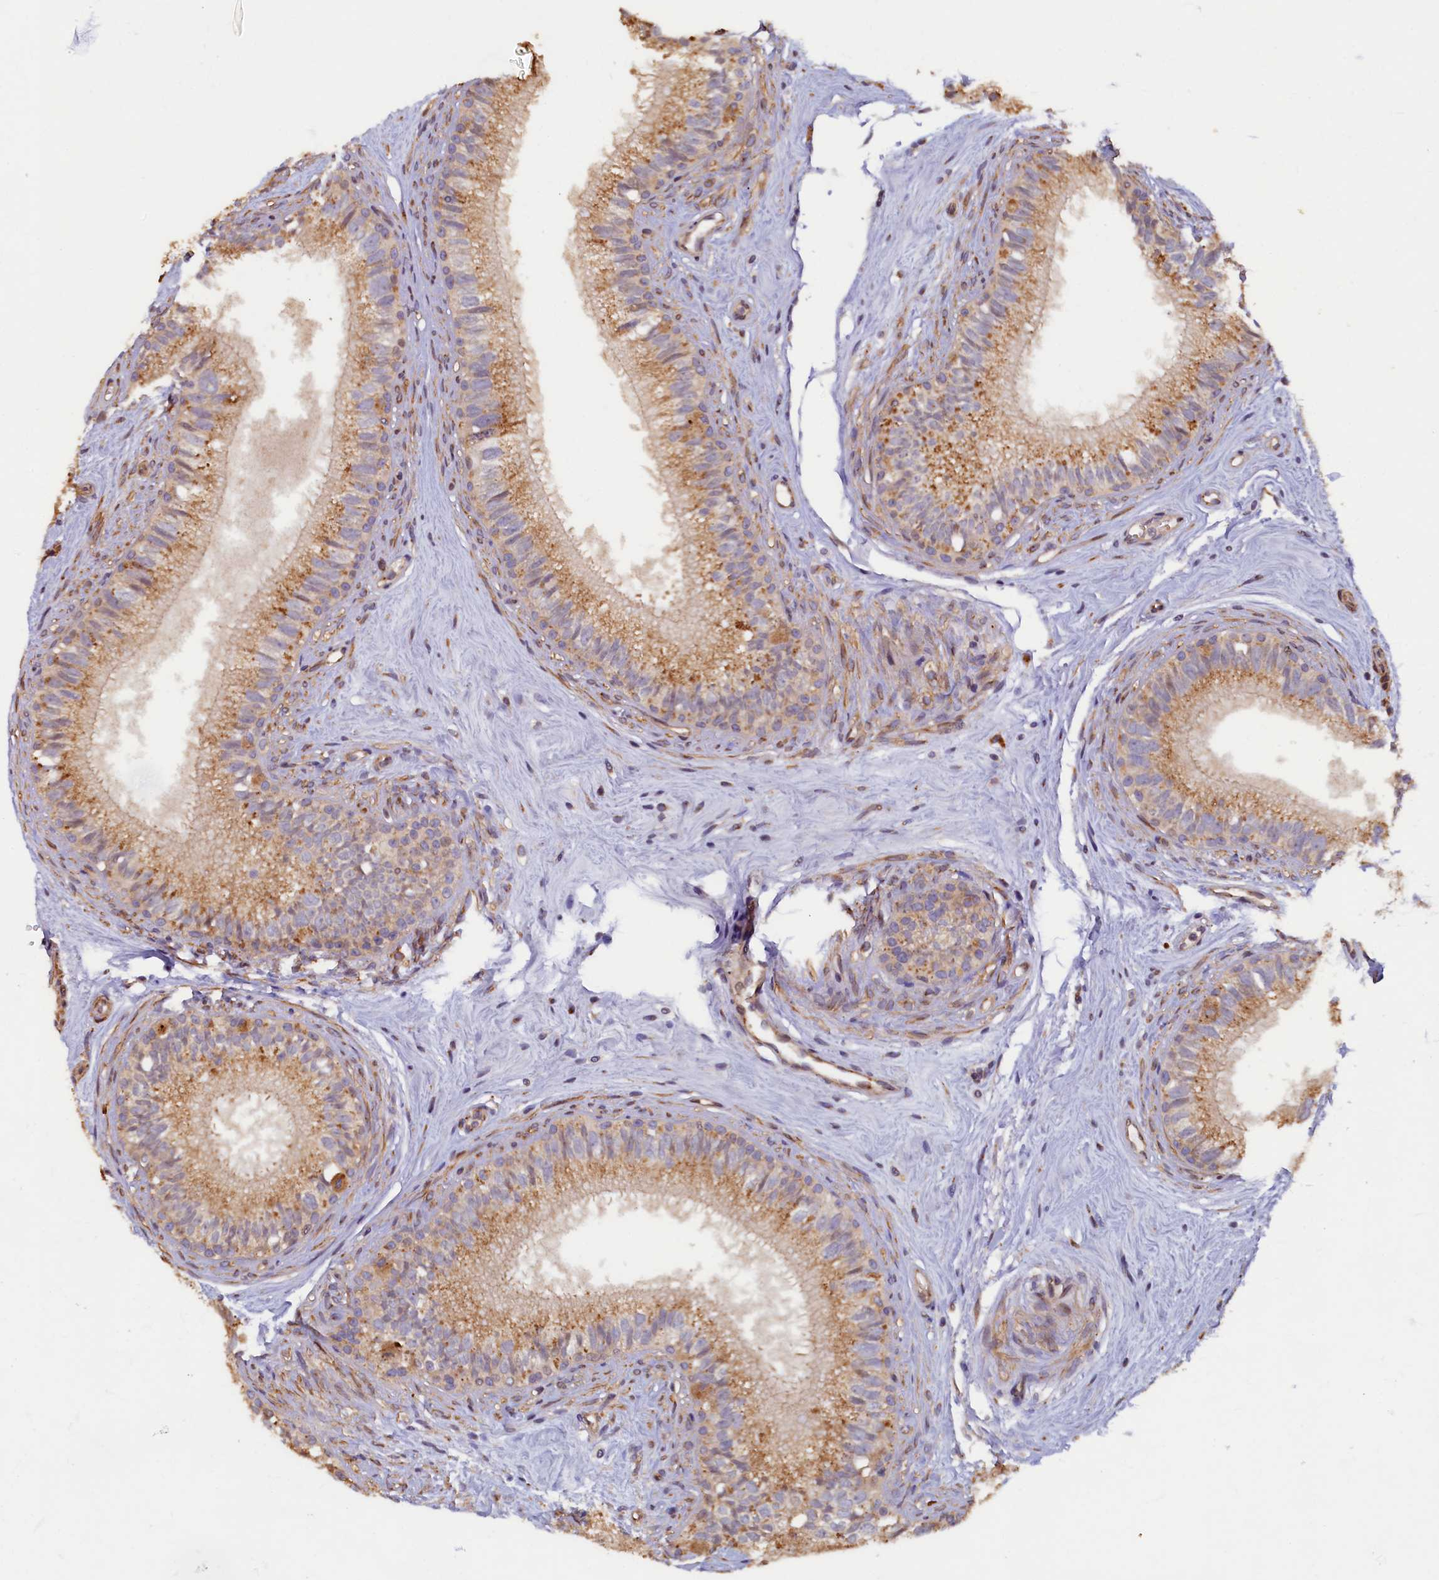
{"staining": {"intensity": "moderate", "quantity": ">75%", "location": "cytoplasmic/membranous"}, "tissue": "epididymis", "cell_type": "Glandular cells", "image_type": "normal", "snomed": [{"axis": "morphology", "description": "Normal tissue, NOS"}, {"axis": "topography", "description": "Epididymis"}], "caption": "Immunohistochemistry image of benign epididymis stained for a protein (brown), which reveals medium levels of moderate cytoplasmic/membranous positivity in approximately >75% of glandular cells.", "gene": "TMEM181", "patient": {"sex": "male", "age": 71}}